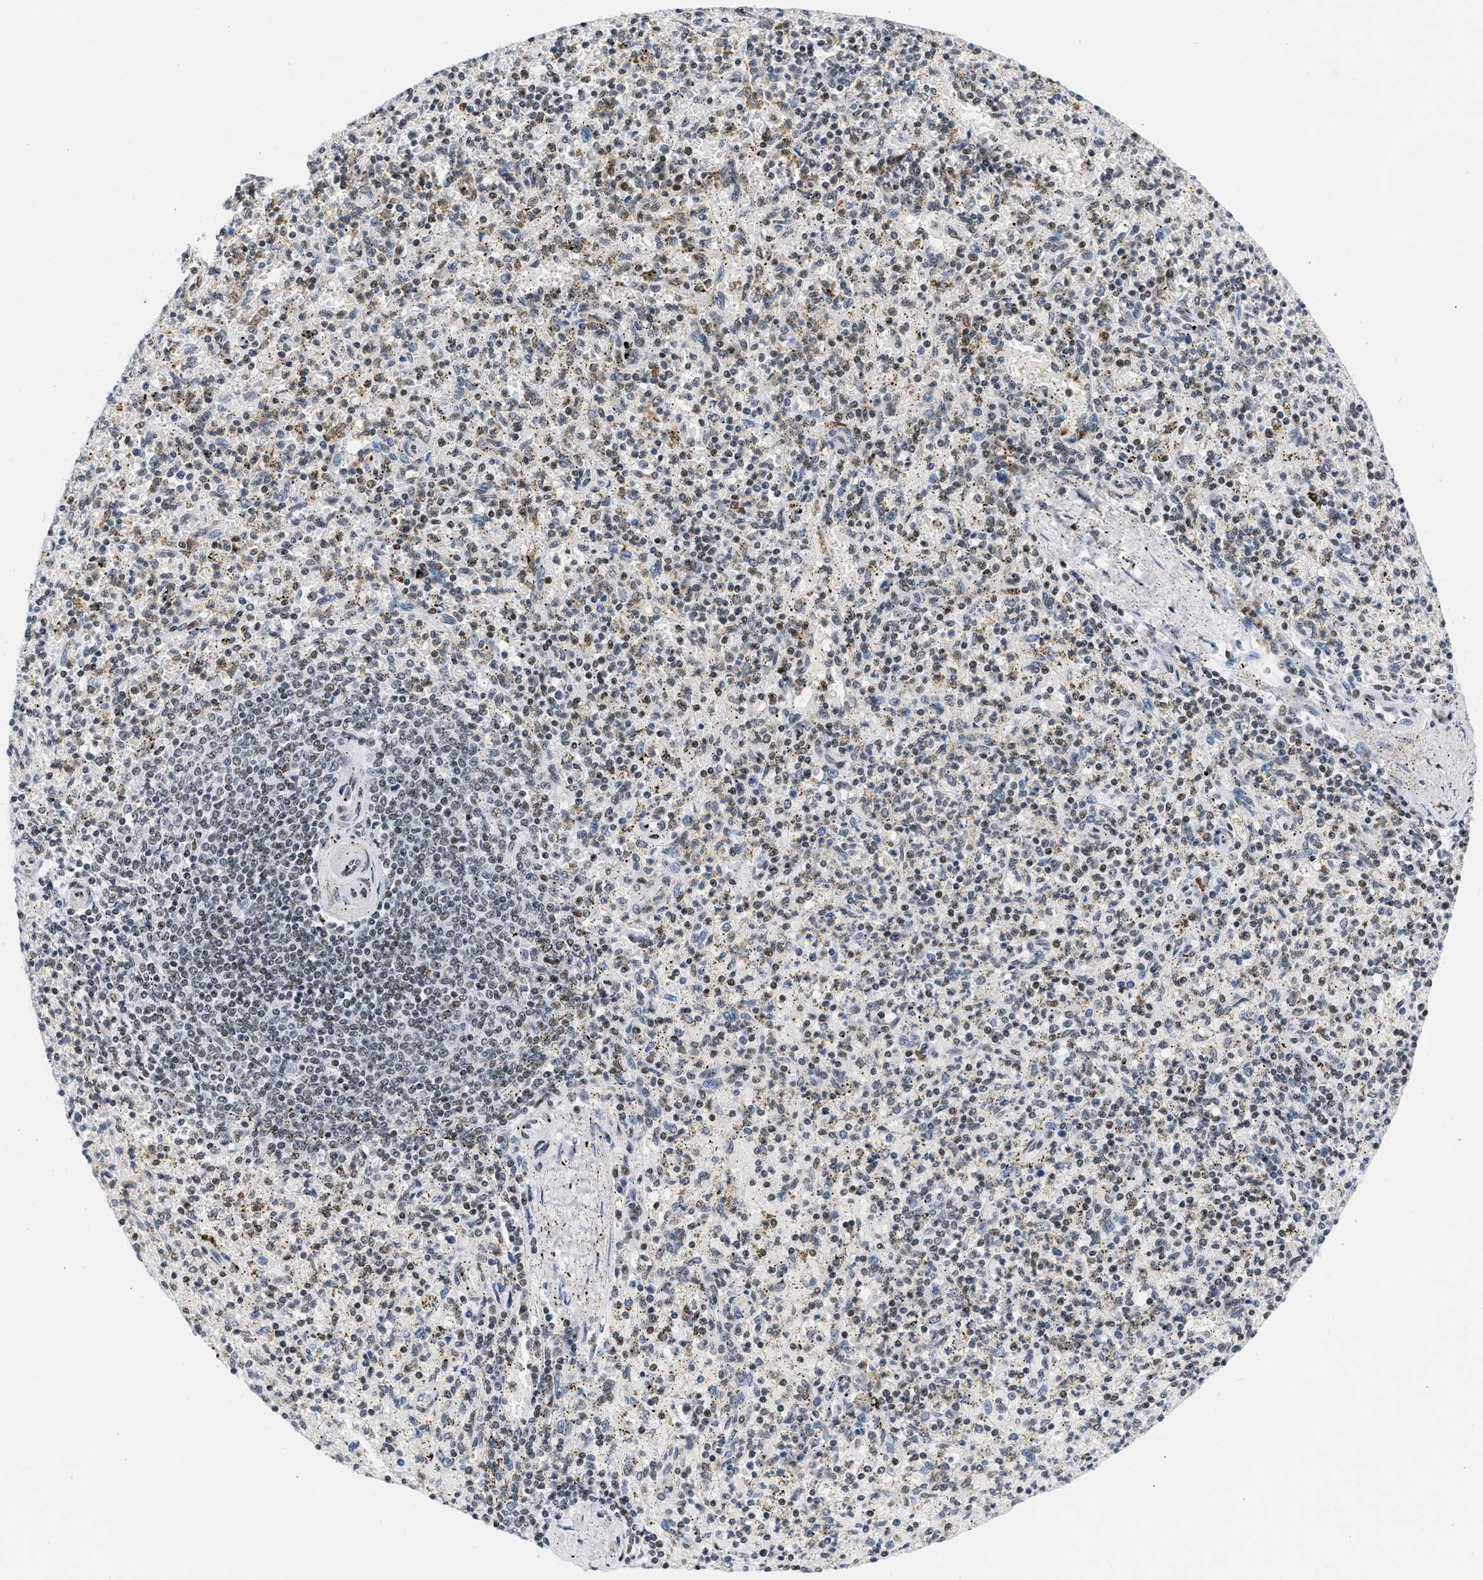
{"staining": {"intensity": "moderate", "quantity": "<25%", "location": "cytoplasmic/membranous,nuclear"}, "tissue": "spleen", "cell_type": "Cells in red pulp", "image_type": "normal", "snomed": [{"axis": "morphology", "description": "Normal tissue, NOS"}, {"axis": "topography", "description": "Spleen"}], "caption": "Cells in red pulp exhibit low levels of moderate cytoplasmic/membranous,nuclear staining in about <25% of cells in unremarkable human spleen.", "gene": "ATF2", "patient": {"sex": "male", "age": 72}}